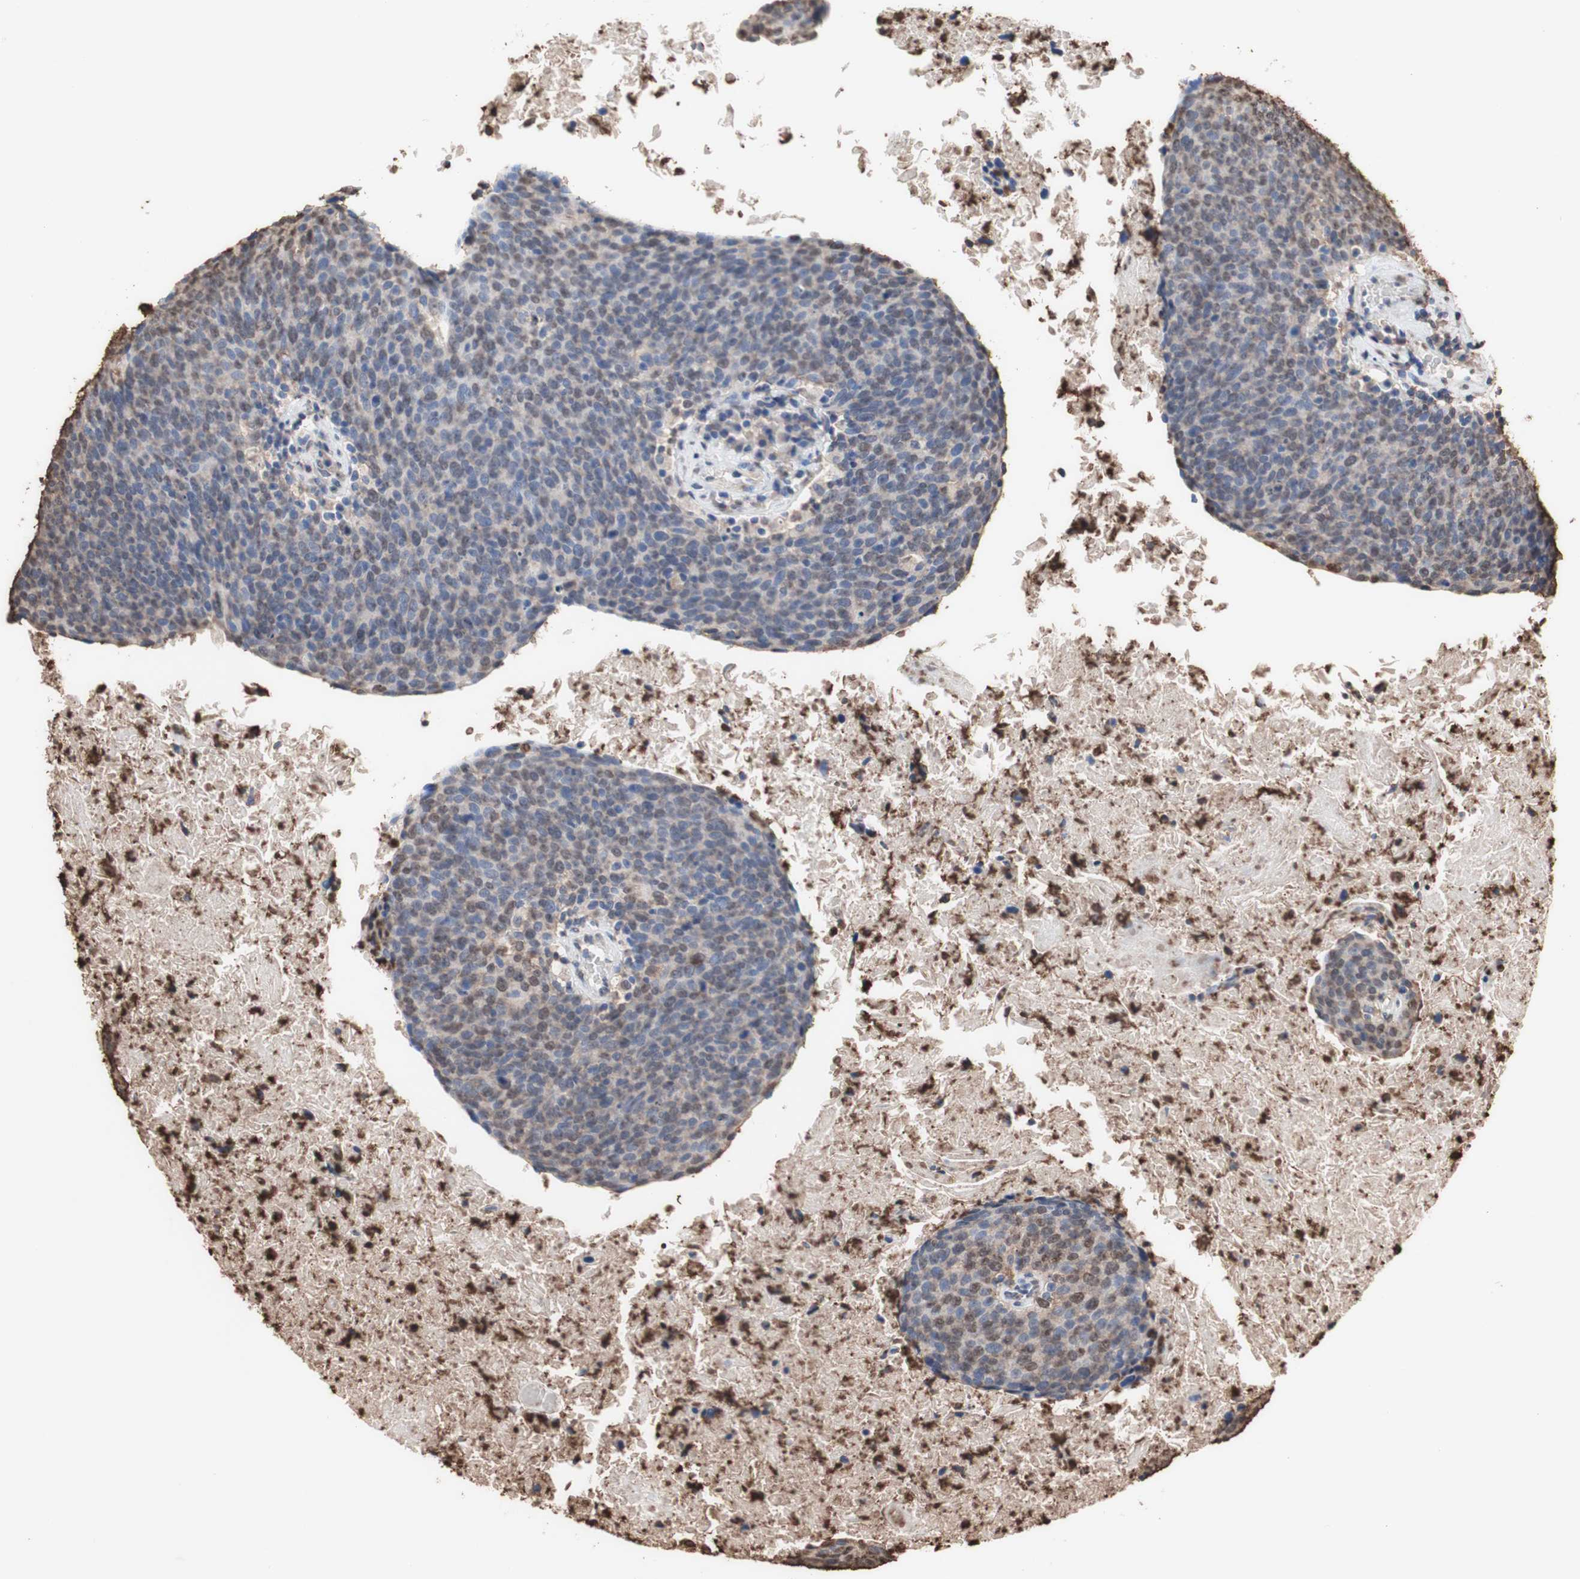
{"staining": {"intensity": "moderate", "quantity": "25%-75%", "location": "cytoplasmic/membranous,nuclear"}, "tissue": "head and neck cancer", "cell_type": "Tumor cells", "image_type": "cancer", "snomed": [{"axis": "morphology", "description": "Squamous cell carcinoma, NOS"}, {"axis": "morphology", "description": "Squamous cell carcinoma, metastatic, NOS"}, {"axis": "topography", "description": "Lymph node"}, {"axis": "topography", "description": "Head-Neck"}], "caption": "Immunohistochemistry histopathology image of neoplastic tissue: human head and neck metastatic squamous cell carcinoma stained using immunohistochemistry reveals medium levels of moderate protein expression localized specifically in the cytoplasmic/membranous and nuclear of tumor cells, appearing as a cytoplasmic/membranous and nuclear brown color.", "gene": "PIDD1", "patient": {"sex": "male", "age": 62}}